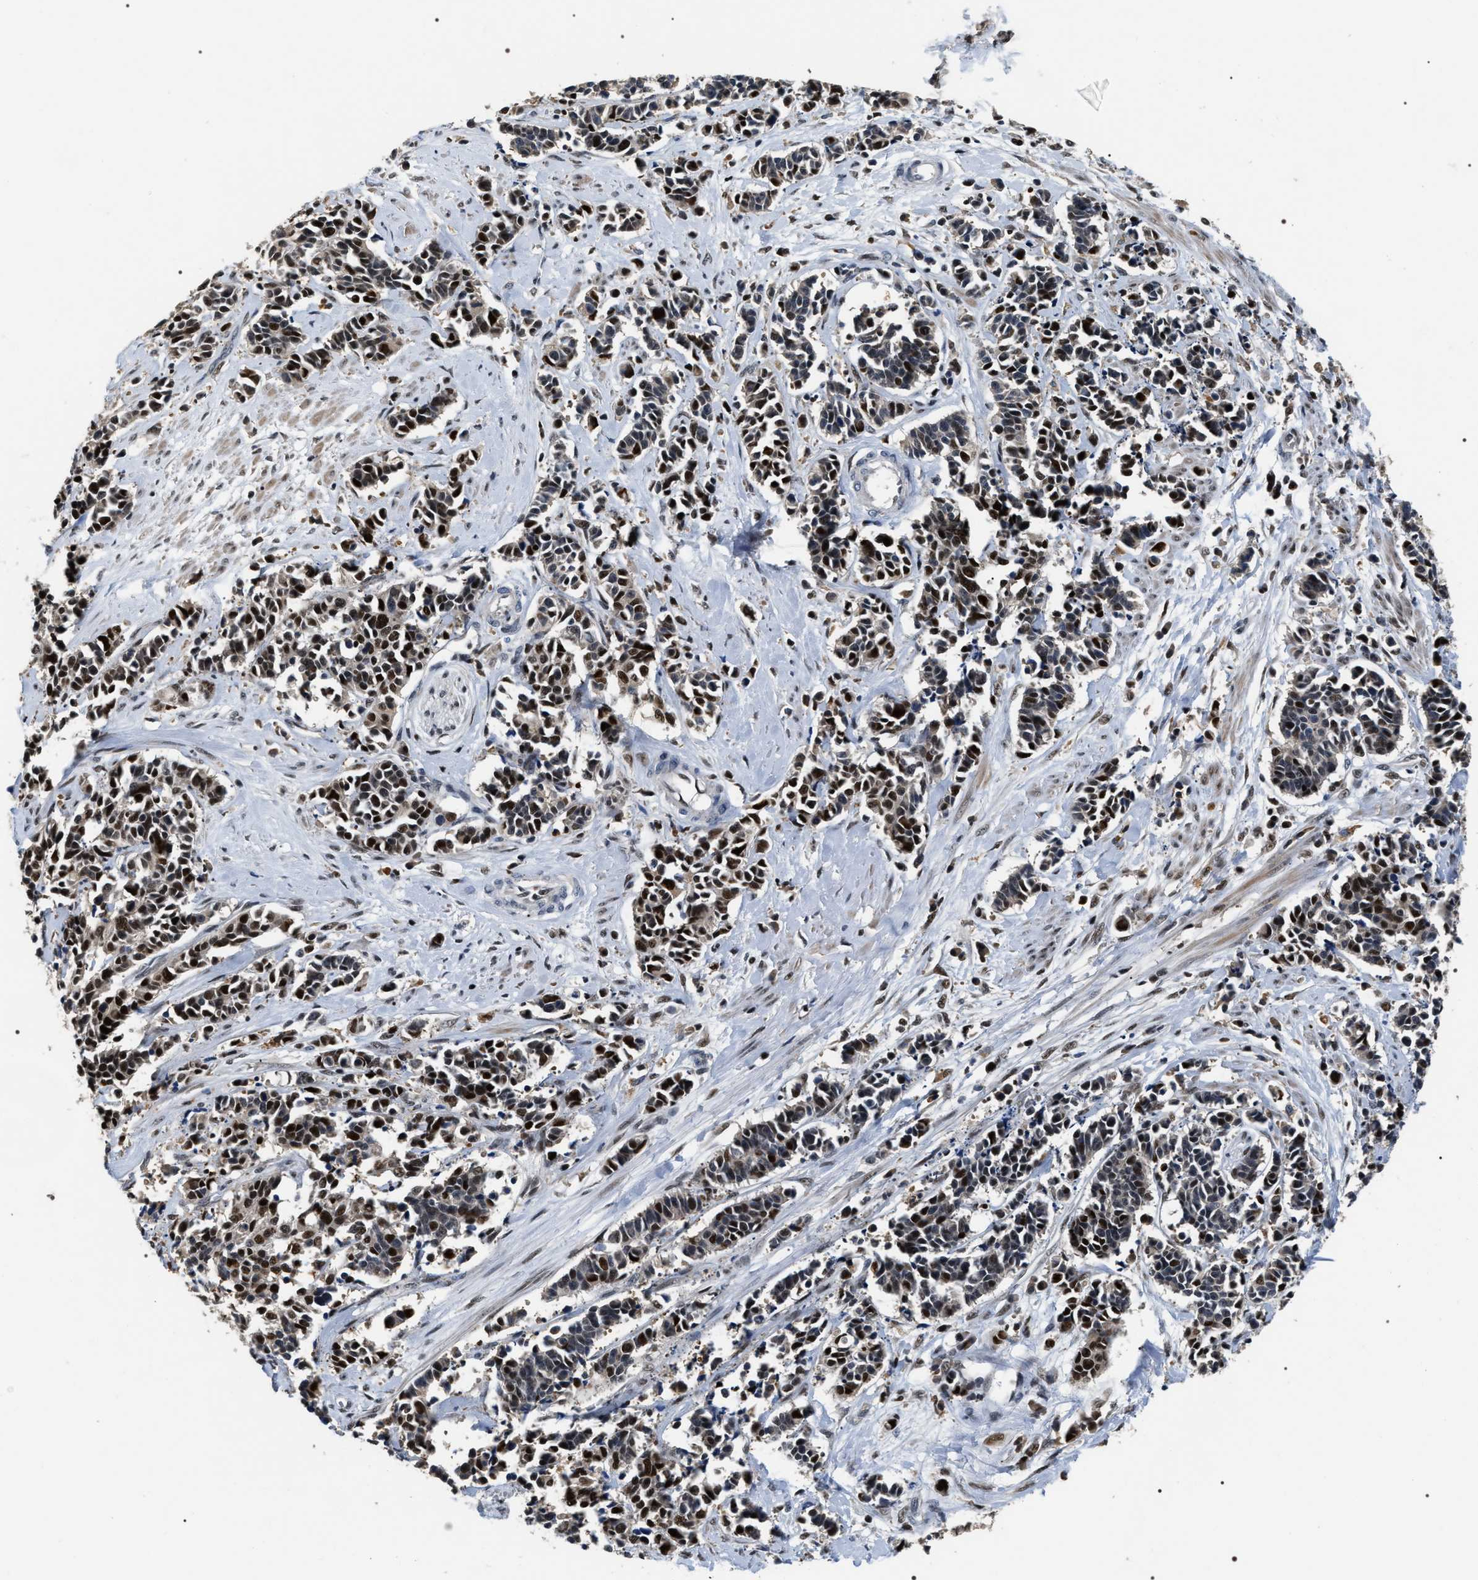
{"staining": {"intensity": "strong", "quantity": "25%-75%", "location": "nuclear"}, "tissue": "cervical cancer", "cell_type": "Tumor cells", "image_type": "cancer", "snomed": [{"axis": "morphology", "description": "Squamous cell carcinoma, NOS"}, {"axis": "topography", "description": "Cervix"}], "caption": "Strong nuclear staining is seen in about 25%-75% of tumor cells in squamous cell carcinoma (cervical).", "gene": "C7orf25", "patient": {"sex": "female", "age": 35}}